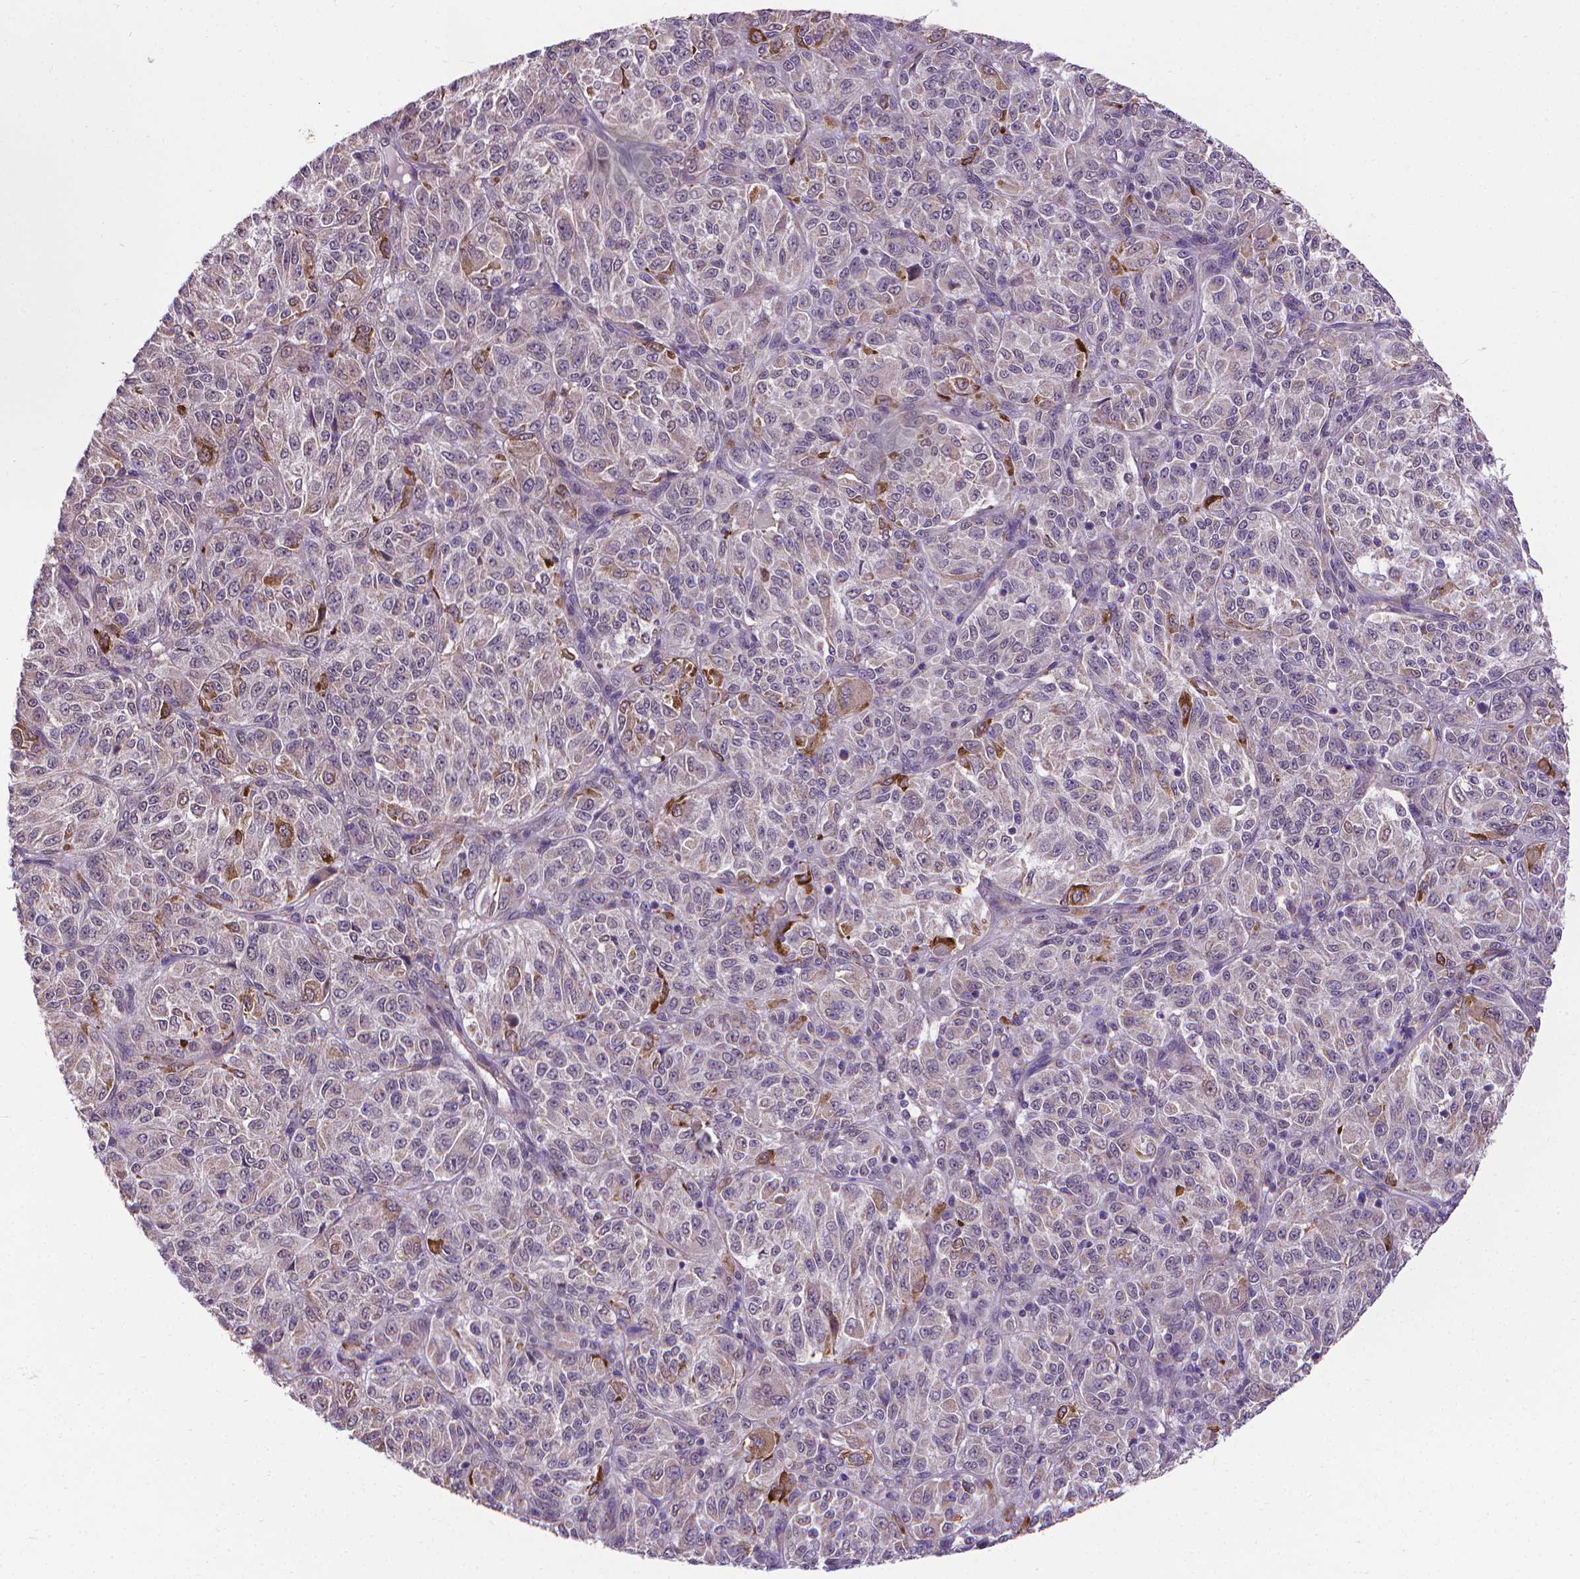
{"staining": {"intensity": "moderate", "quantity": "<25%", "location": "cytoplasmic/membranous"}, "tissue": "melanoma", "cell_type": "Tumor cells", "image_type": "cancer", "snomed": [{"axis": "morphology", "description": "Malignant melanoma, Metastatic site"}, {"axis": "topography", "description": "Brain"}], "caption": "The immunohistochemical stain highlights moderate cytoplasmic/membranous staining in tumor cells of melanoma tissue. The staining was performed using DAB to visualize the protein expression in brown, while the nuclei were stained in blue with hematoxylin (Magnification: 20x).", "gene": "GPR63", "patient": {"sex": "female", "age": 56}}